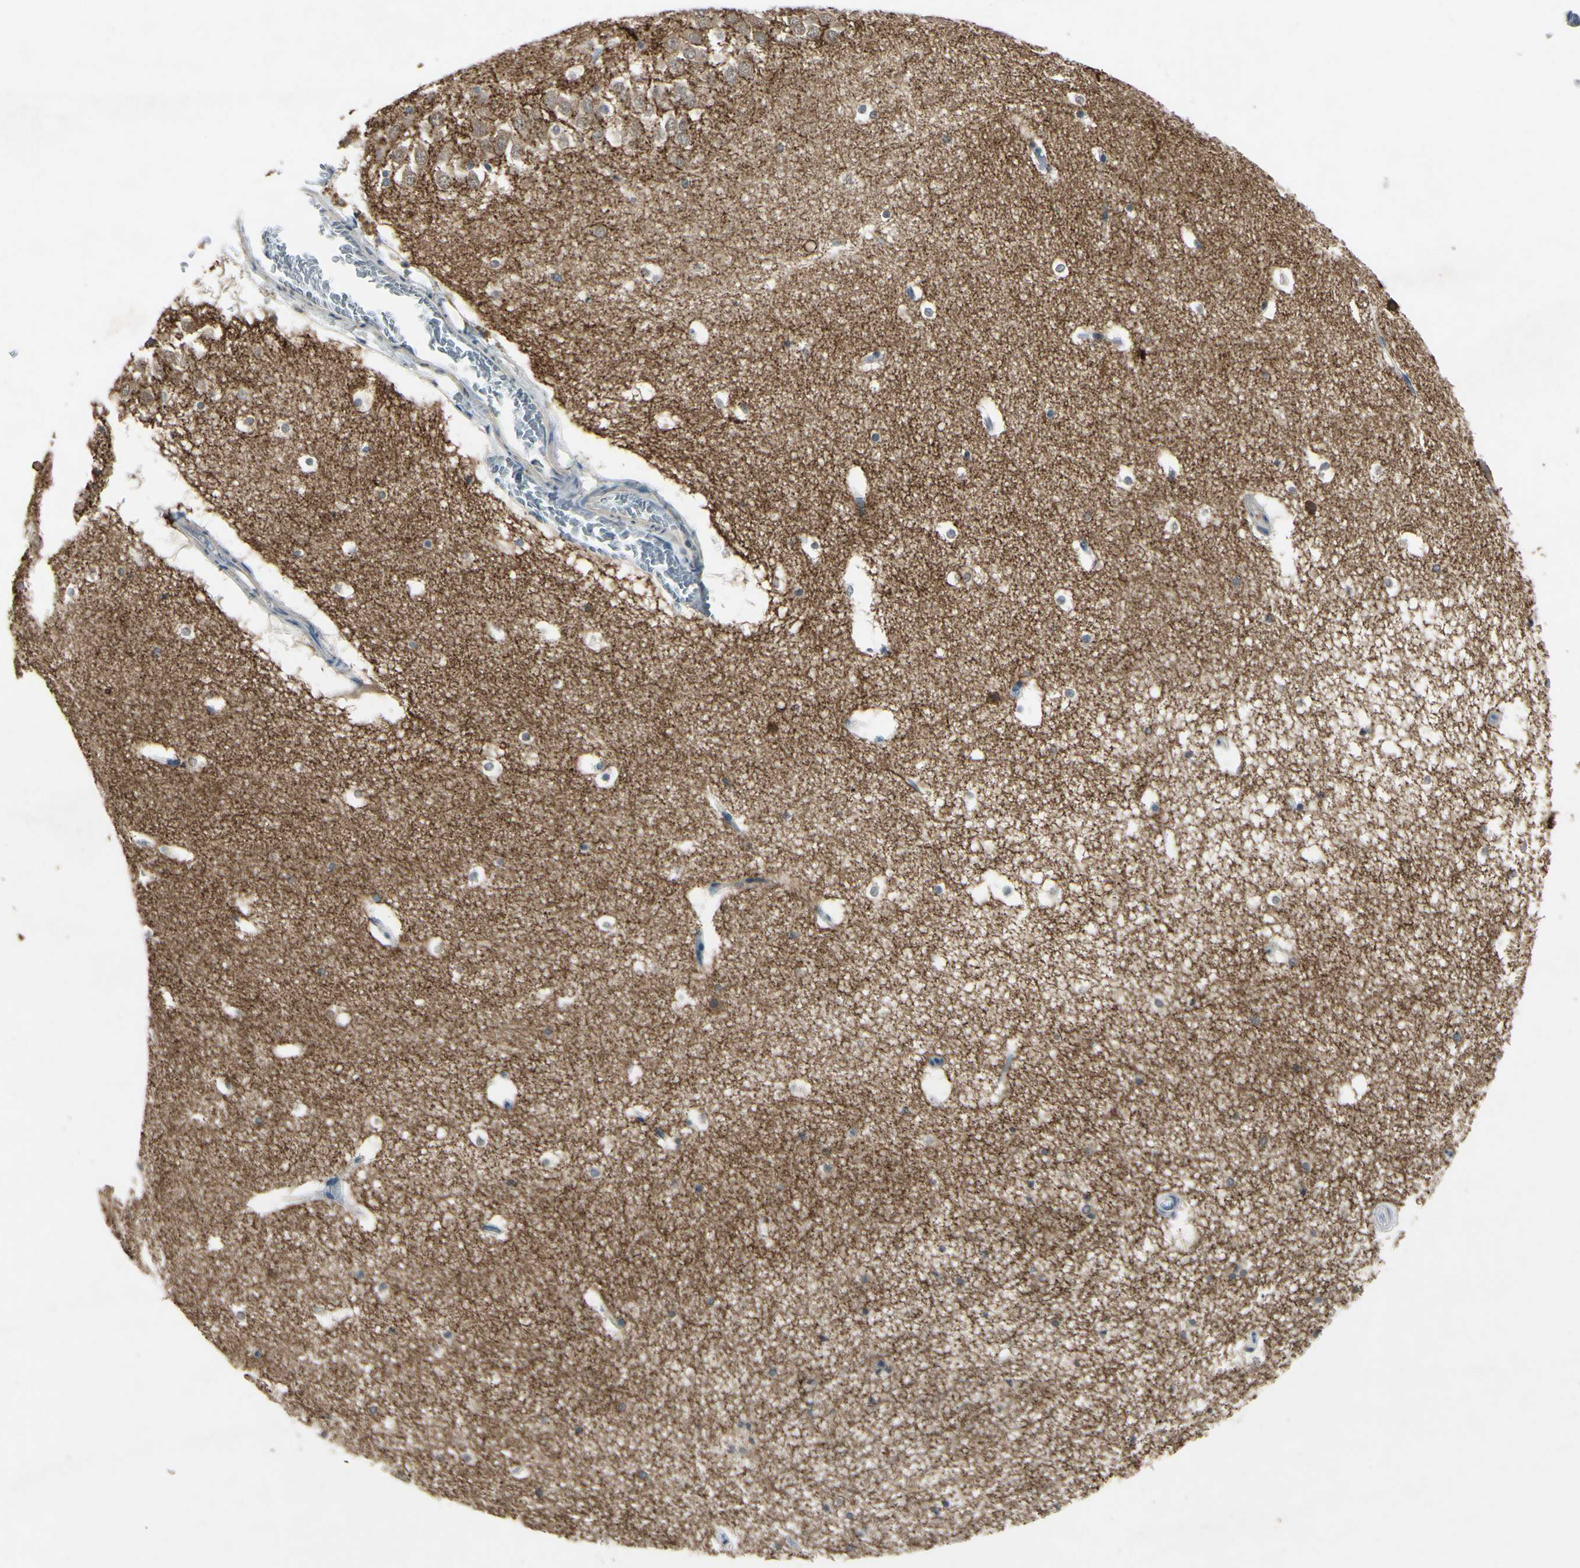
{"staining": {"intensity": "negative", "quantity": "none", "location": "none"}, "tissue": "hippocampus", "cell_type": "Glial cells", "image_type": "normal", "snomed": [{"axis": "morphology", "description": "Normal tissue, NOS"}, {"axis": "topography", "description": "Hippocampus"}], "caption": "This is a image of immunohistochemistry (IHC) staining of normal hippocampus, which shows no expression in glial cells.", "gene": "SNAP91", "patient": {"sex": "male", "age": 45}}